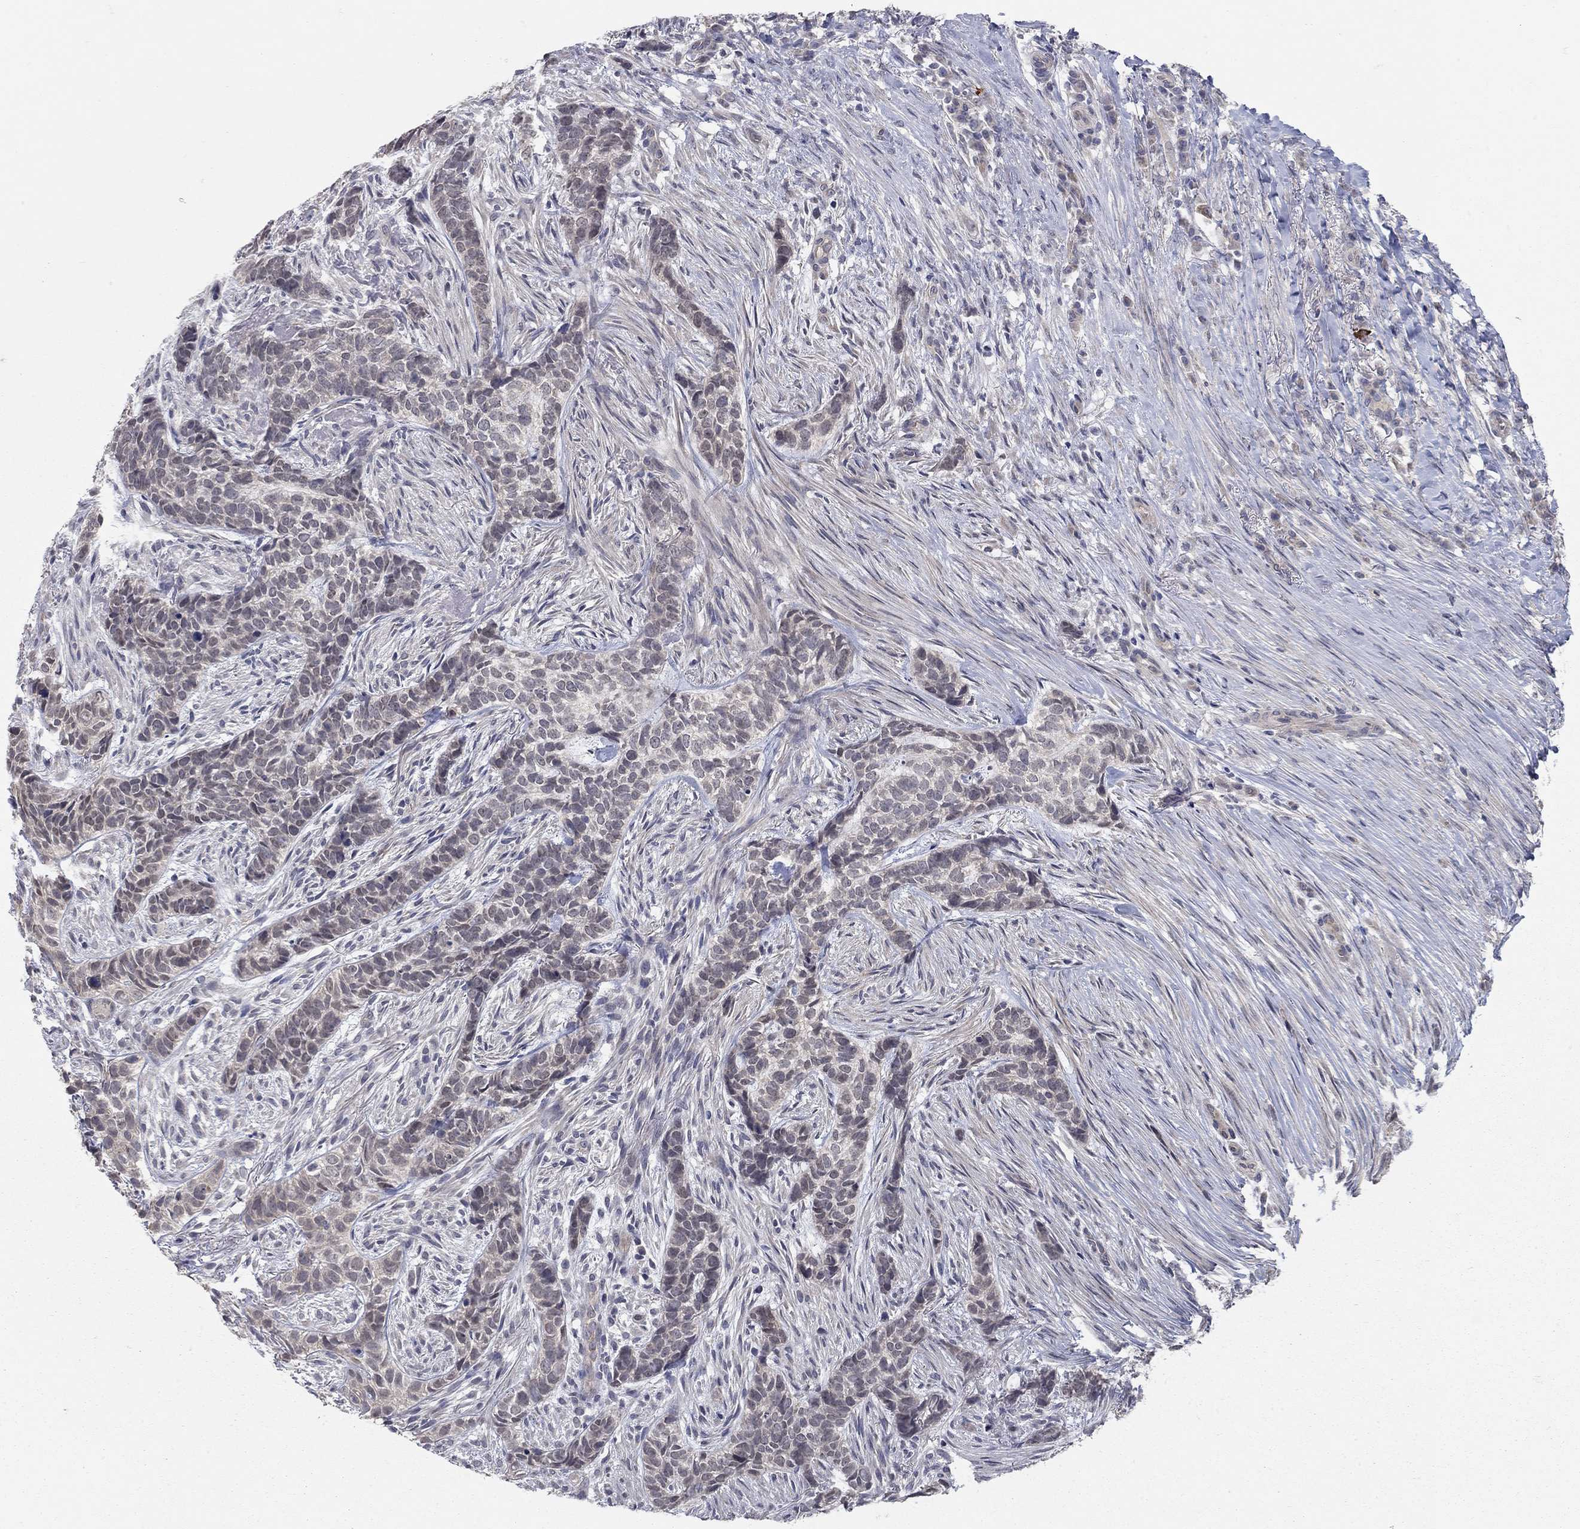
{"staining": {"intensity": "negative", "quantity": "none", "location": "none"}, "tissue": "skin cancer", "cell_type": "Tumor cells", "image_type": "cancer", "snomed": [{"axis": "morphology", "description": "Basal cell carcinoma"}, {"axis": "topography", "description": "Skin"}], "caption": "The micrograph exhibits no significant staining in tumor cells of basal cell carcinoma (skin).", "gene": "WASF3", "patient": {"sex": "female", "age": 69}}